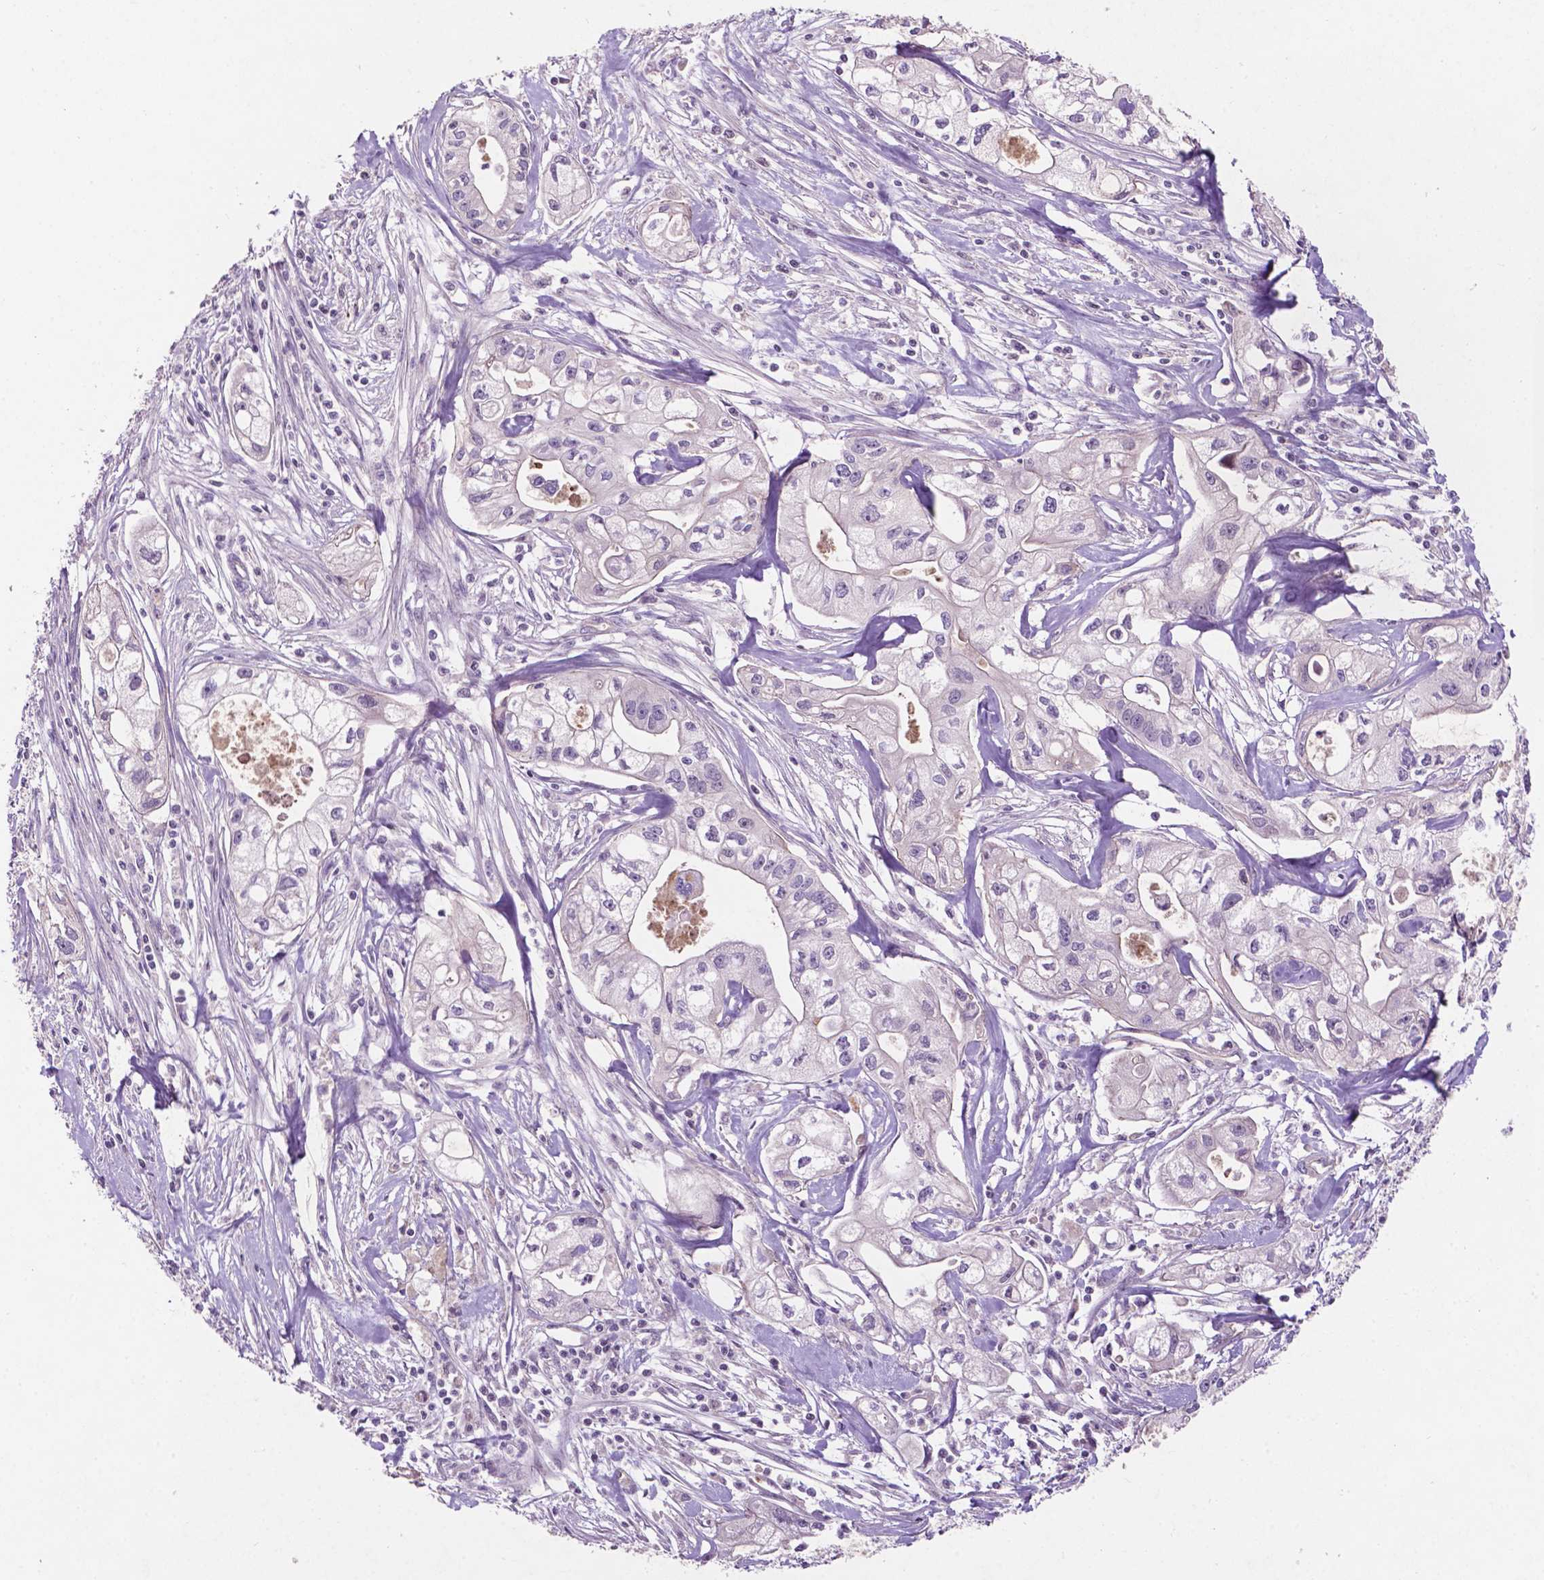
{"staining": {"intensity": "negative", "quantity": "none", "location": "none"}, "tissue": "pancreatic cancer", "cell_type": "Tumor cells", "image_type": "cancer", "snomed": [{"axis": "morphology", "description": "Adenocarcinoma, NOS"}, {"axis": "topography", "description": "Pancreas"}], "caption": "Tumor cells show no significant protein staining in pancreatic cancer (adenocarcinoma). Nuclei are stained in blue.", "gene": "ARL5C", "patient": {"sex": "male", "age": 70}}